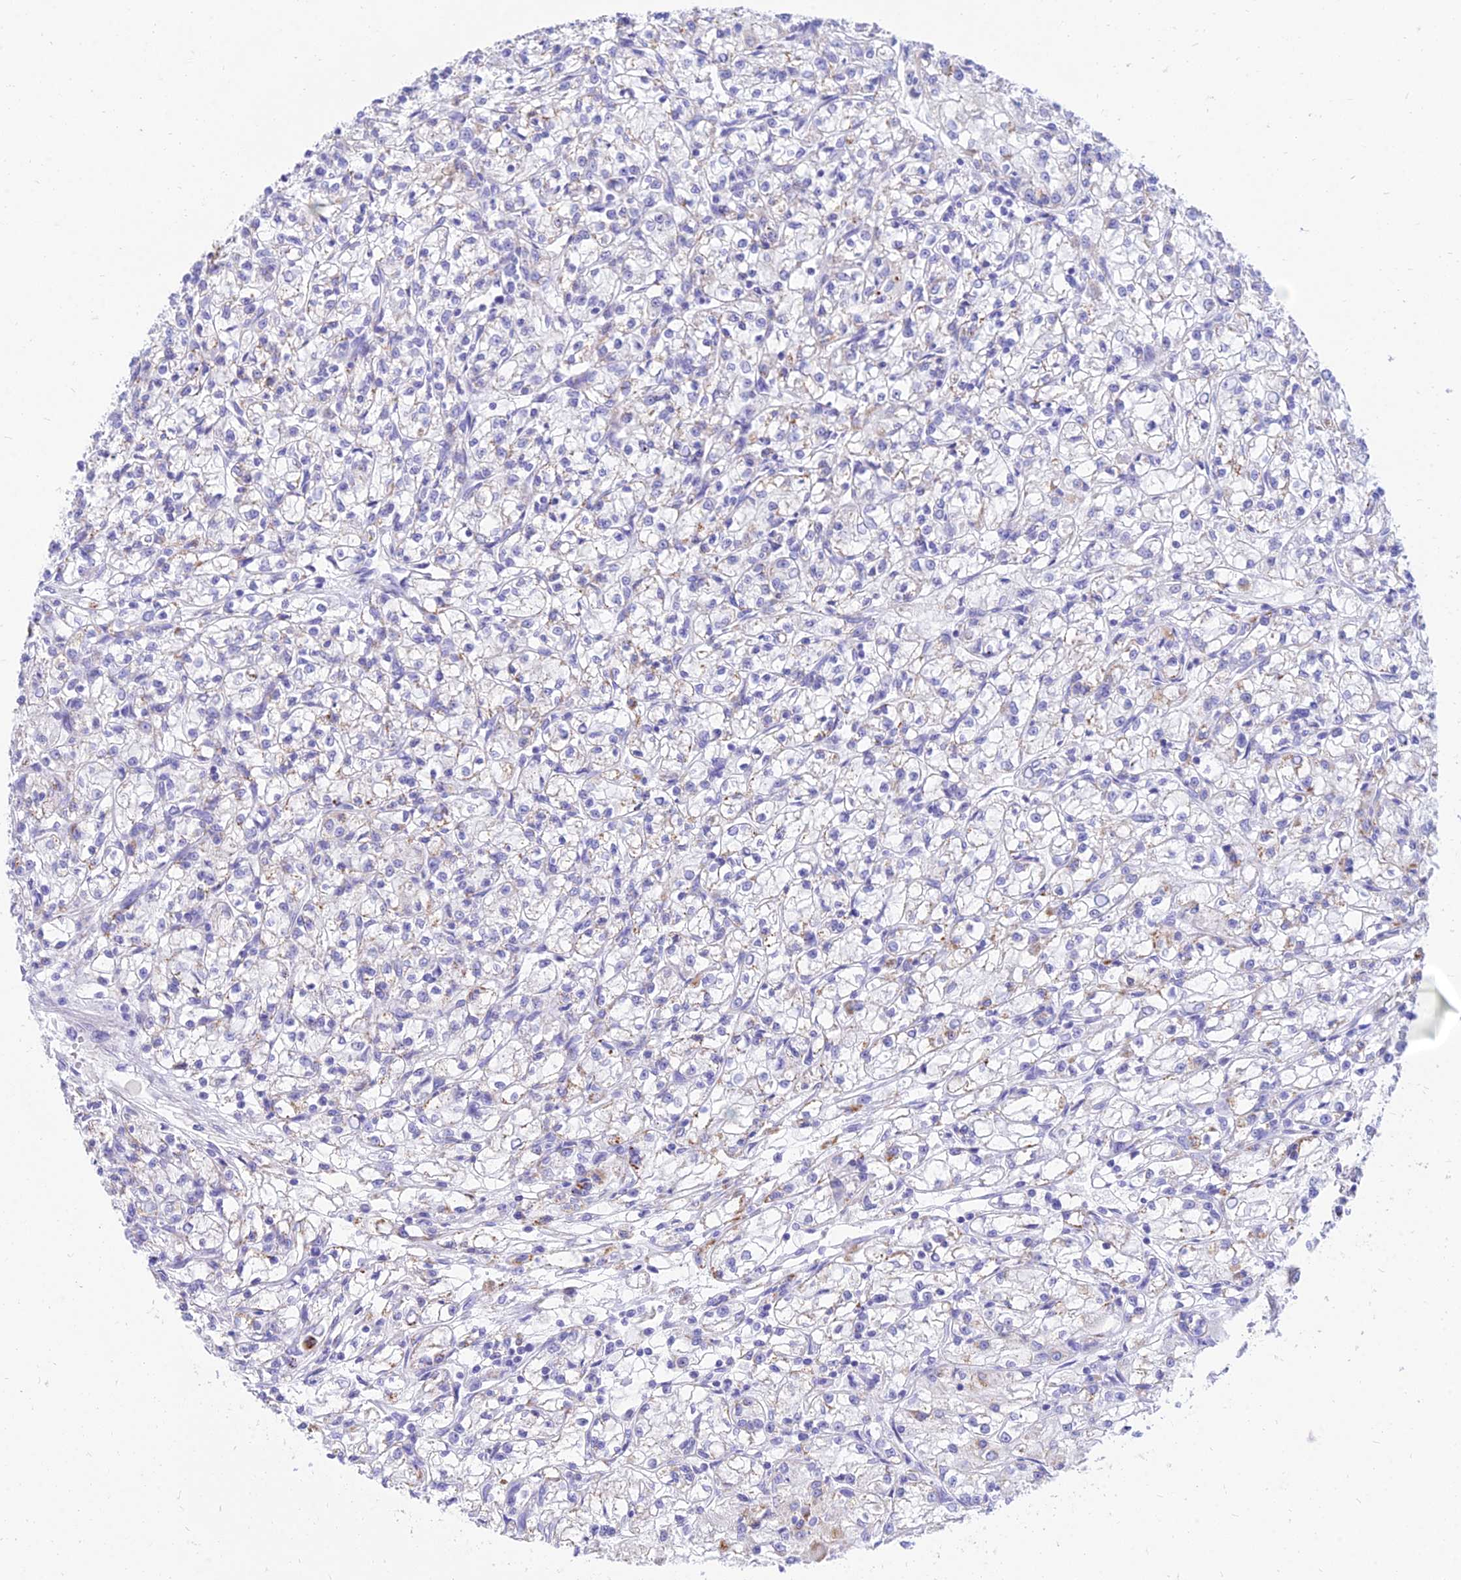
{"staining": {"intensity": "moderate", "quantity": "<25%", "location": "cytoplasmic/membranous"}, "tissue": "renal cancer", "cell_type": "Tumor cells", "image_type": "cancer", "snomed": [{"axis": "morphology", "description": "Adenocarcinoma, NOS"}, {"axis": "topography", "description": "Kidney"}], "caption": "DAB immunohistochemical staining of renal cancer demonstrates moderate cytoplasmic/membranous protein expression in about <25% of tumor cells.", "gene": "PKN3", "patient": {"sex": "female", "age": 59}}